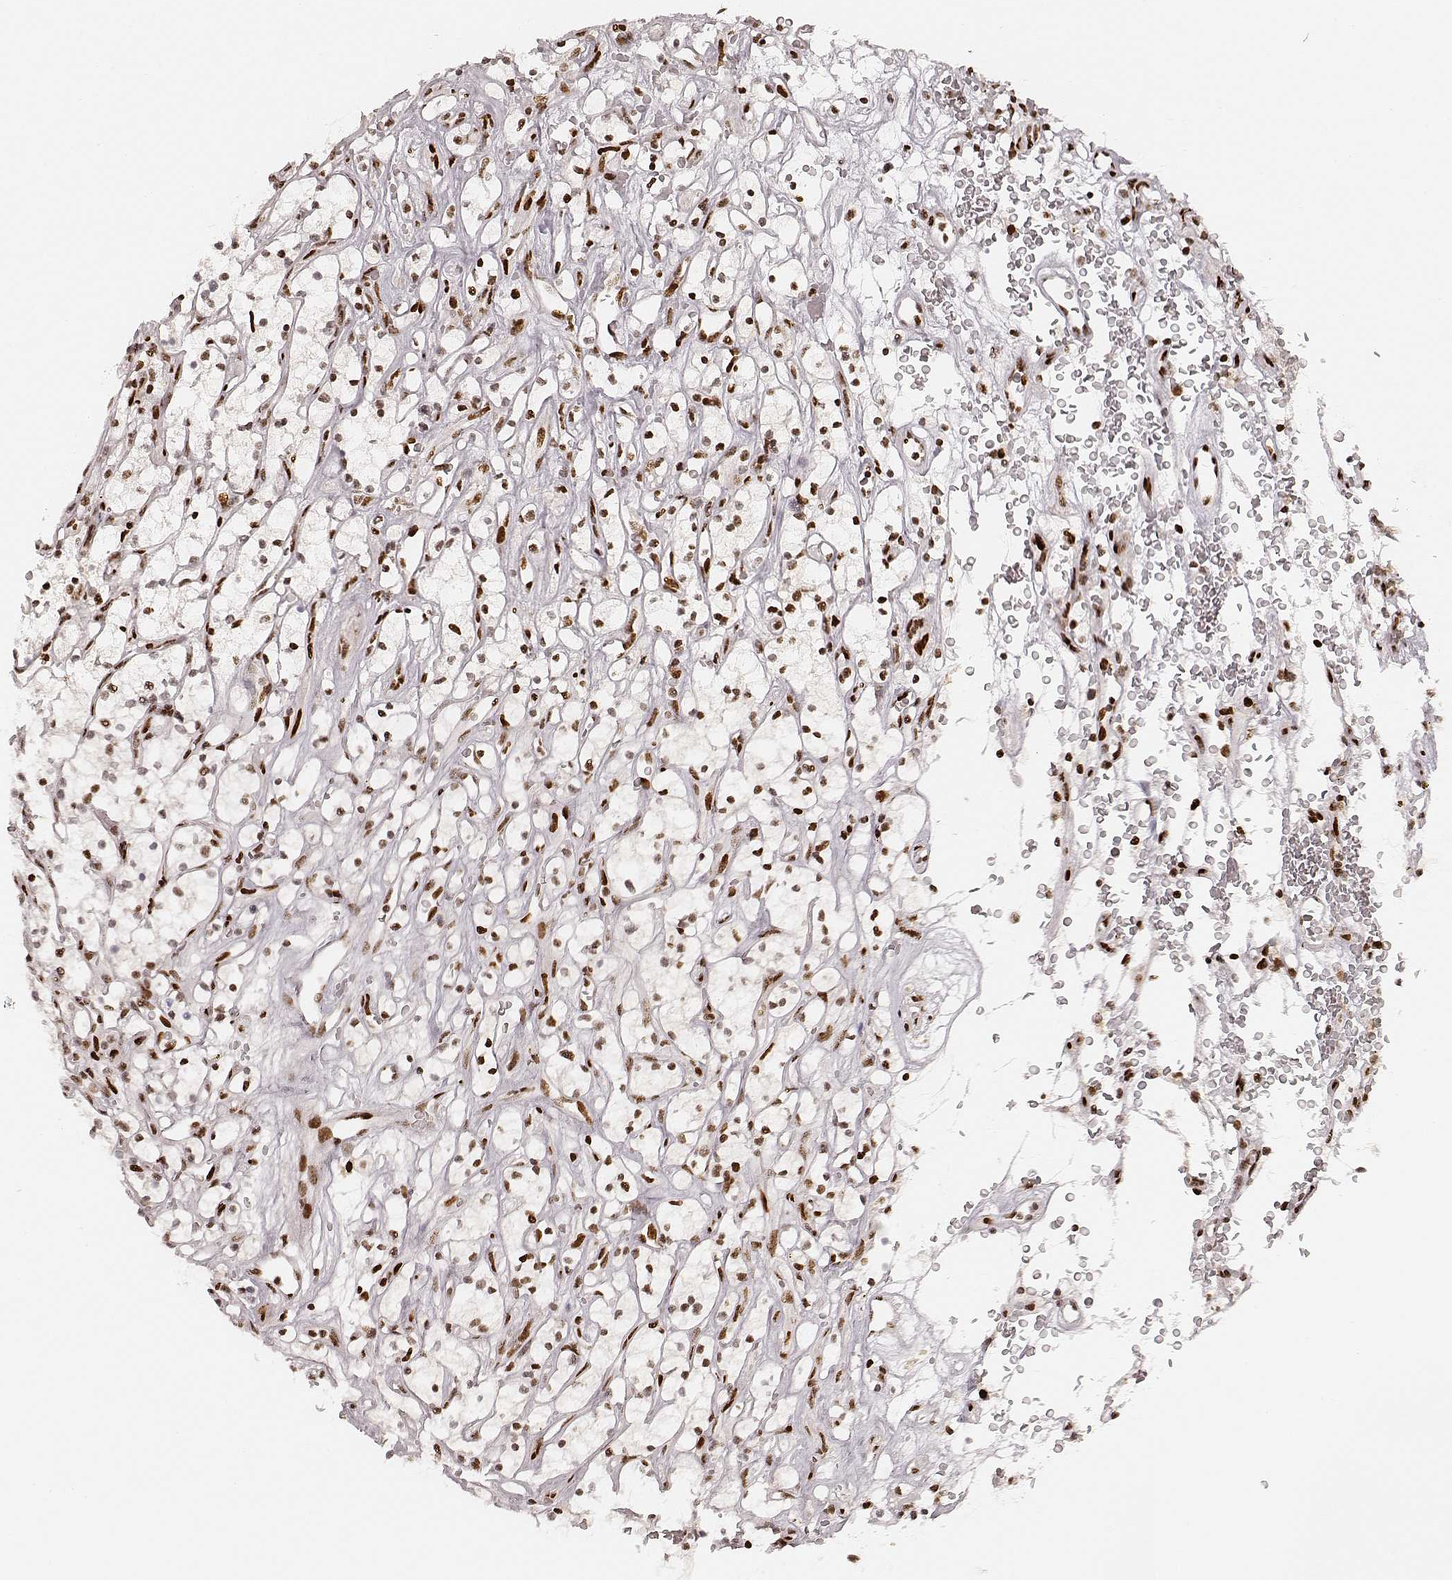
{"staining": {"intensity": "strong", "quantity": ">75%", "location": "nuclear"}, "tissue": "renal cancer", "cell_type": "Tumor cells", "image_type": "cancer", "snomed": [{"axis": "morphology", "description": "Adenocarcinoma, NOS"}, {"axis": "topography", "description": "Kidney"}], "caption": "DAB (3,3'-diaminobenzidine) immunohistochemical staining of human renal cancer demonstrates strong nuclear protein positivity in approximately >75% of tumor cells.", "gene": "HNRNPC", "patient": {"sex": "female", "age": 64}}